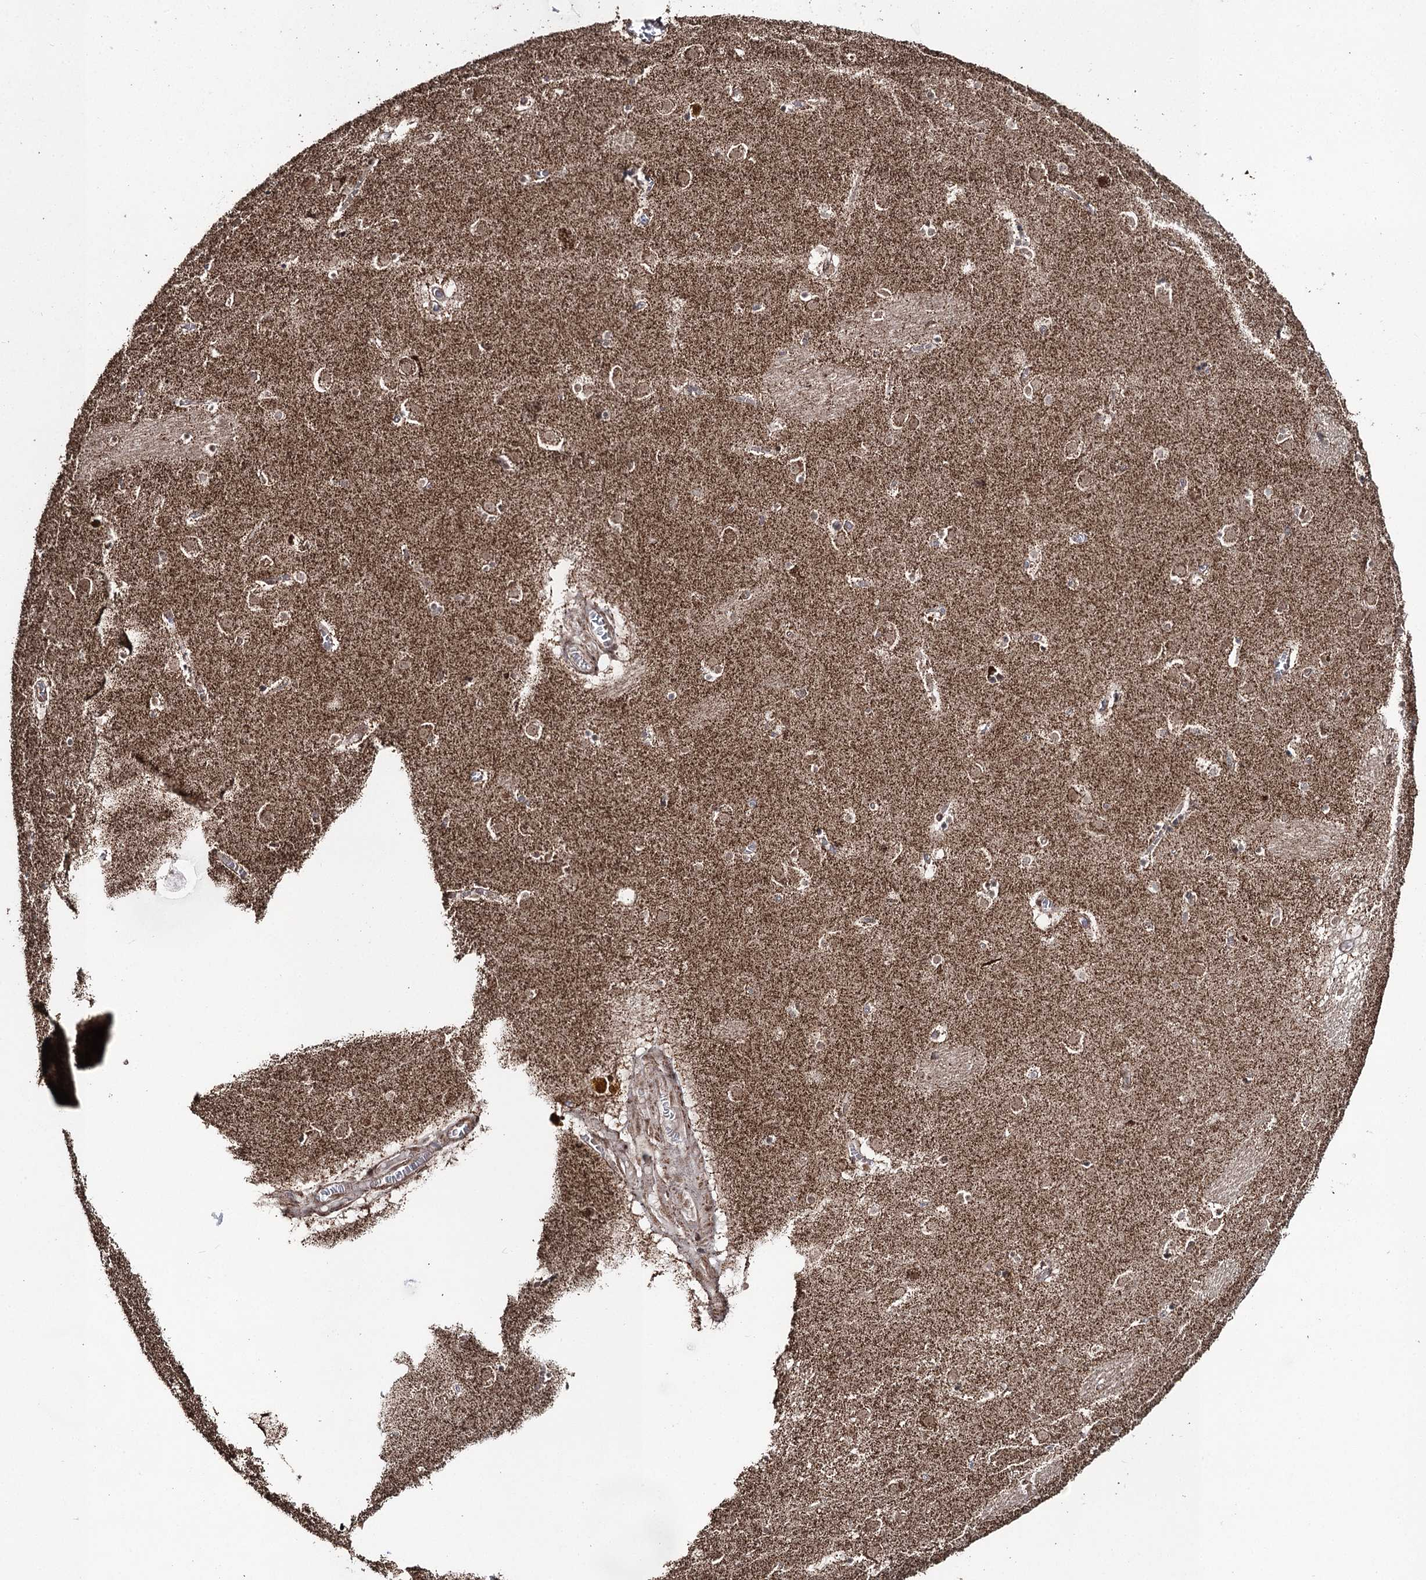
{"staining": {"intensity": "weak", "quantity": "25%-75%", "location": "cytoplasmic/membranous"}, "tissue": "caudate", "cell_type": "Glial cells", "image_type": "normal", "snomed": [{"axis": "morphology", "description": "Normal tissue, NOS"}, {"axis": "topography", "description": "Lateral ventricle wall"}], "caption": "Protein expression analysis of unremarkable human caudate reveals weak cytoplasmic/membranous expression in approximately 25%-75% of glial cells. The protein of interest is stained brown, and the nuclei are stained in blue (DAB IHC with brightfield microscopy, high magnification).", "gene": "PDHX", "patient": {"sex": "male", "age": 70}}